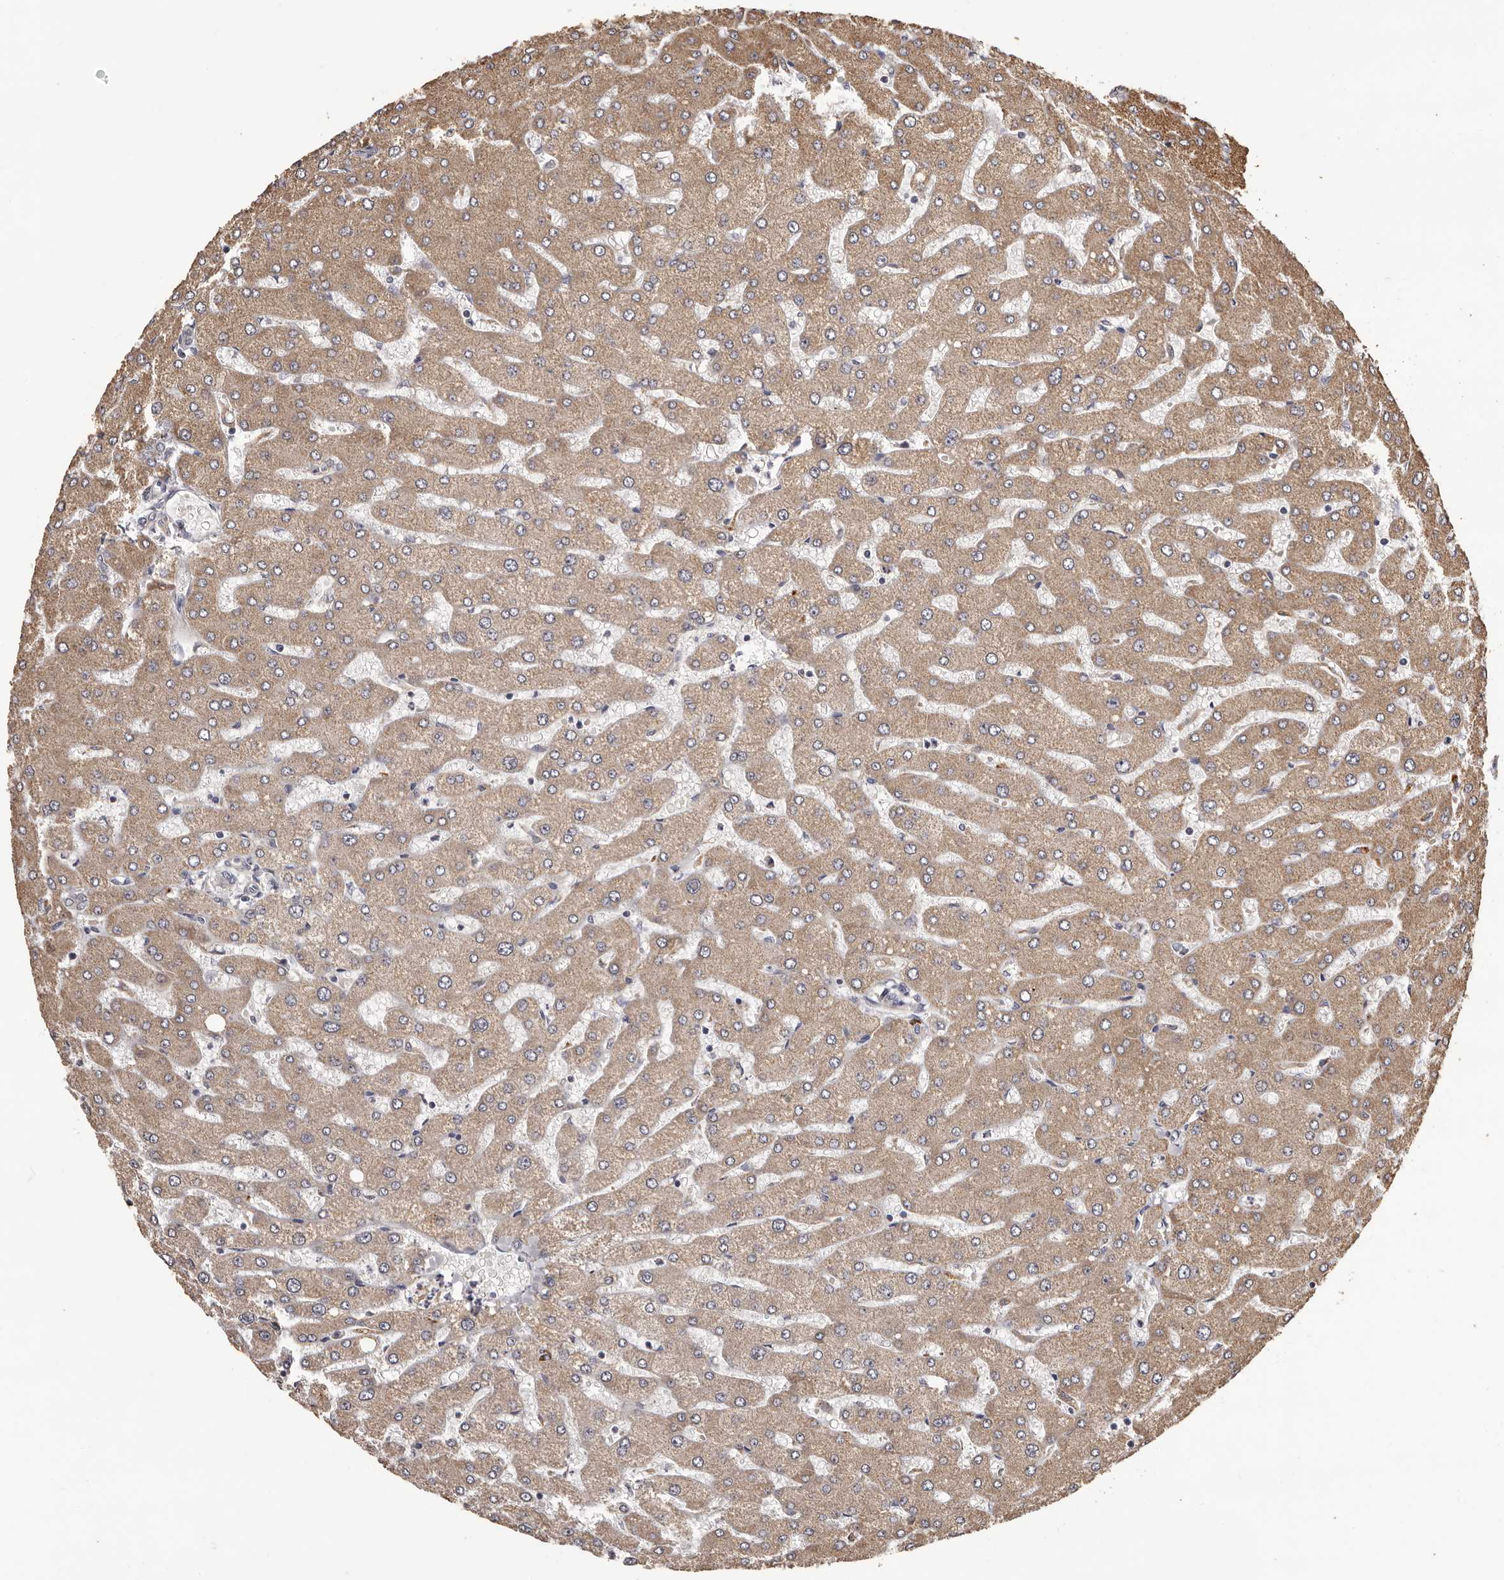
{"staining": {"intensity": "weak", "quantity": "<25%", "location": "cytoplasmic/membranous"}, "tissue": "liver", "cell_type": "Cholangiocytes", "image_type": "normal", "snomed": [{"axis": "morphology", "description": "Normal tissue, NOS"}, {"axis": "topography", "description": "Liver"}], "caption": "A photomicrograph of liver stained for a protein shows no brown staining in cholangiocytes. Brightfield microscopy of immunohistochemistry stained with DAB (3,3'-diaminobenzidine) (brown) and hematoxylin (blue), captured at high magnification.", "gene": "ETNK1", "patient": {"sex": "male", "age": 55}}